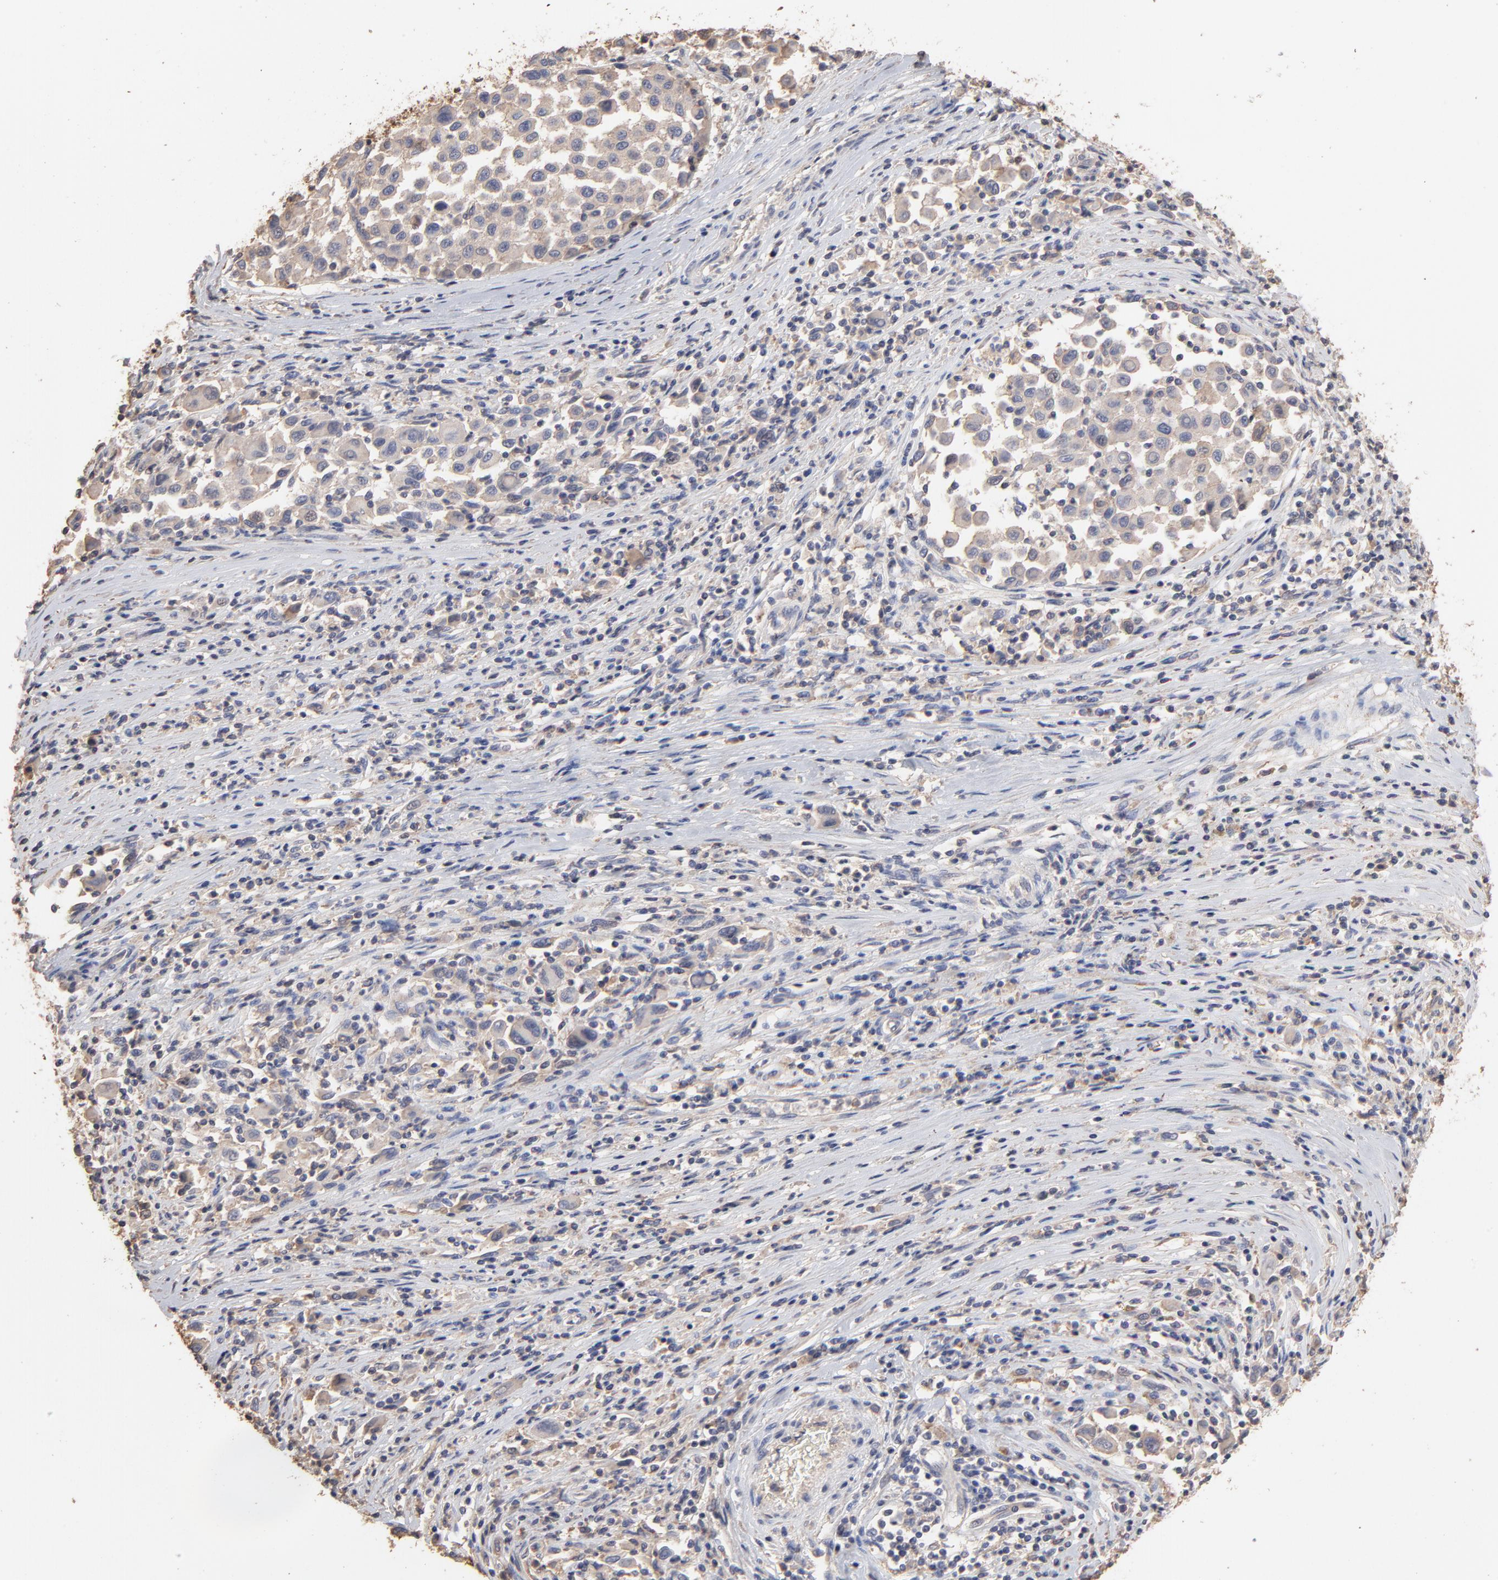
{"staining": {"intensity": "moderate", "quantity": ">75%", "location": "cytoplasmic/membranous"}, "tissue": "melanoma", "cell_type": "Tumor cells", "image_type": "cancer", "snomed": [{"axis": "morphology", "description": "Malignant melanoma, Metastatic site"}, {"axis": "topography", "description": "Lymph node"}], "caption": "A brown stain shows moderate cytoplasmic/membranous staining of a protein in human malignant melanoma (metastatic site) tumor cells.", "gene": "TANGO2", "patient": {"sex": "male", "age": 61}}